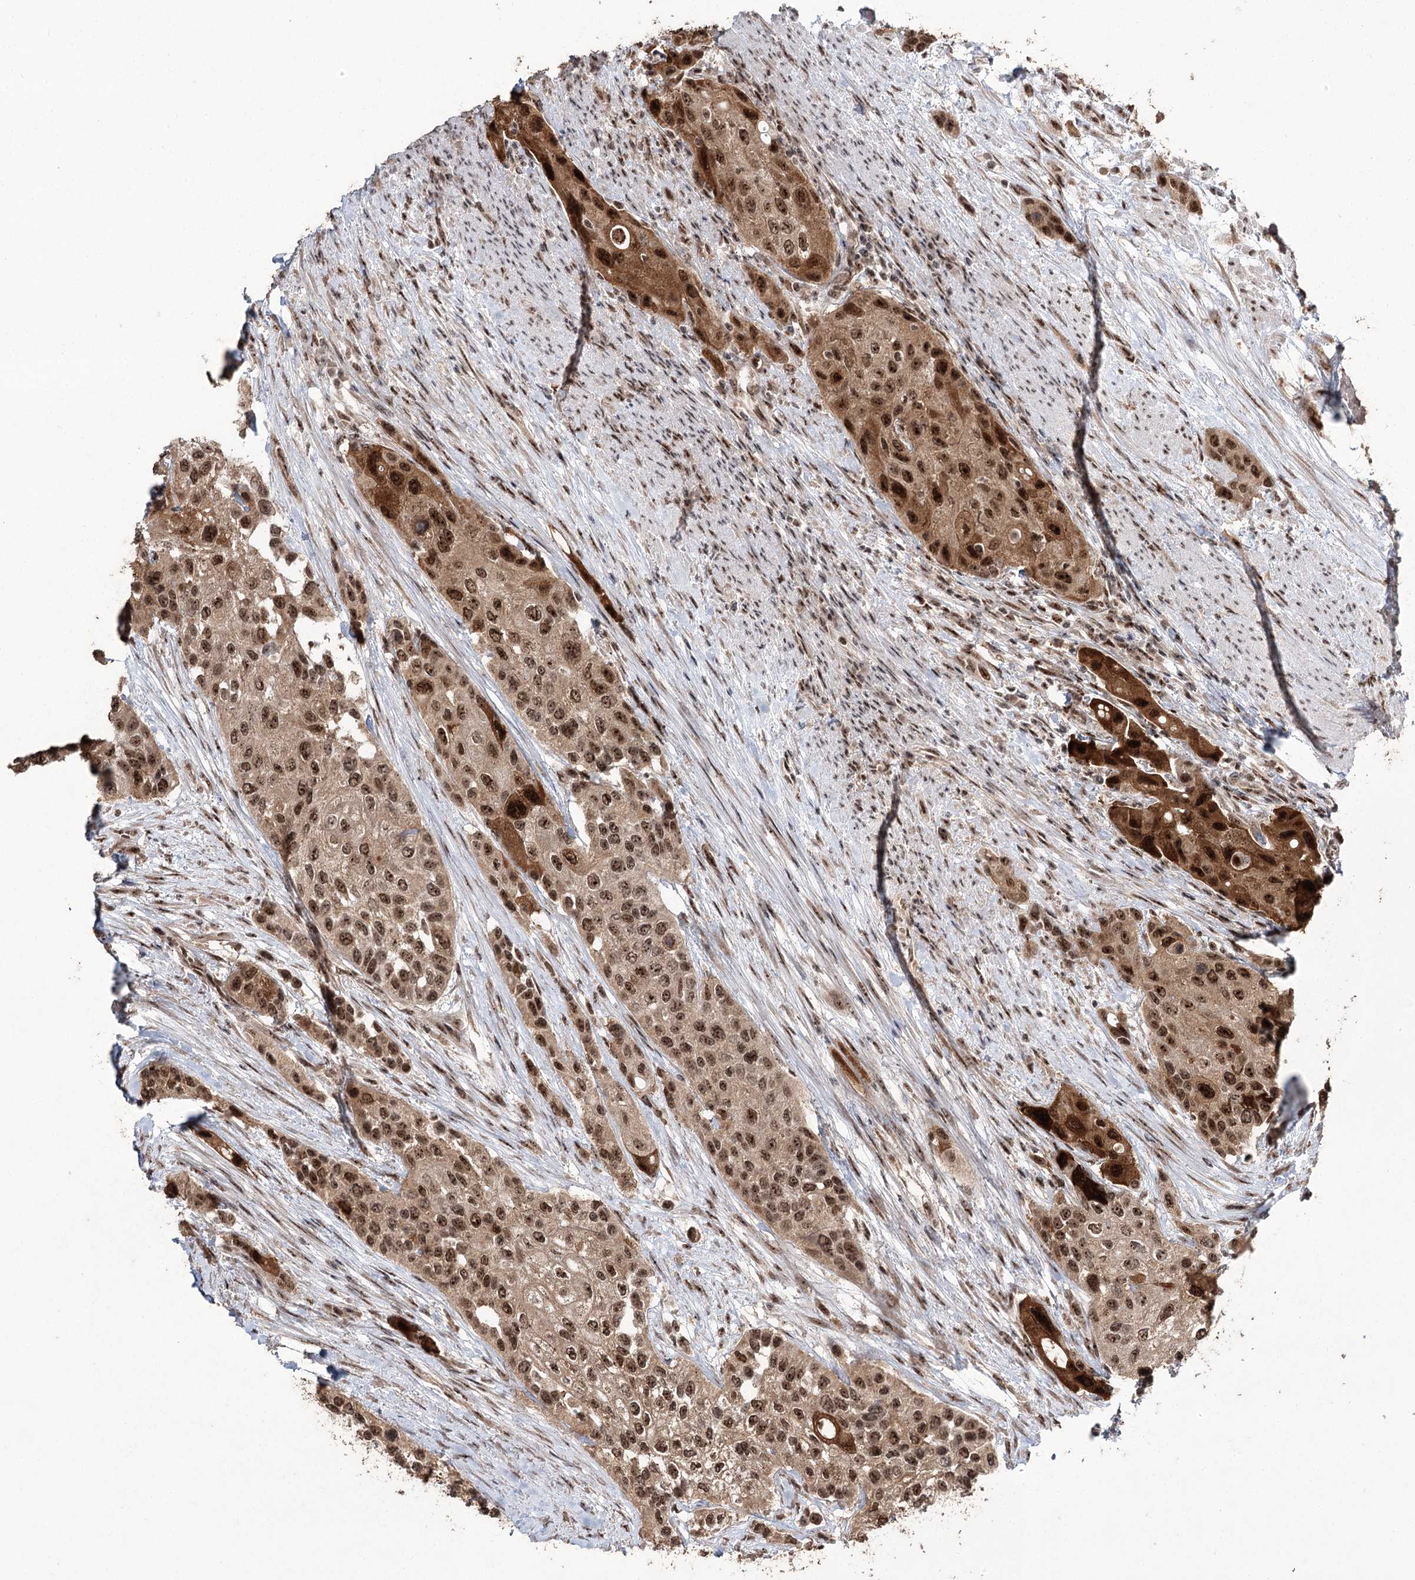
{"staining": {"intensity": "strong", "quantity": ">75%", "location": "nuclear"}, "tissue": "urothelial cancer", "cell_type": "Tumor cells", "image_type": "cancer", "snomed": [{"axis": "morphology", "description": "Normal tissue, NOS"}, {"axis": "morphology", "description": "Urothelial carcinoma, High grade"}, {"axis": "topography", "description": "Vascular tissue"}, {"axis": "topography", "description": "Urinary bladder"}], "caption": "The histopathology image demonstrates staining of urothelial cancer, revealing strong nuclear protein positivity (brown color) within tumor cells. The staining was performed using DAB, with brown indicating positive protein expression. Nuclei are stained blue with hematoxylin.", "gene": "ERCC3", "patient": {"sex": "female", "age": 56}}